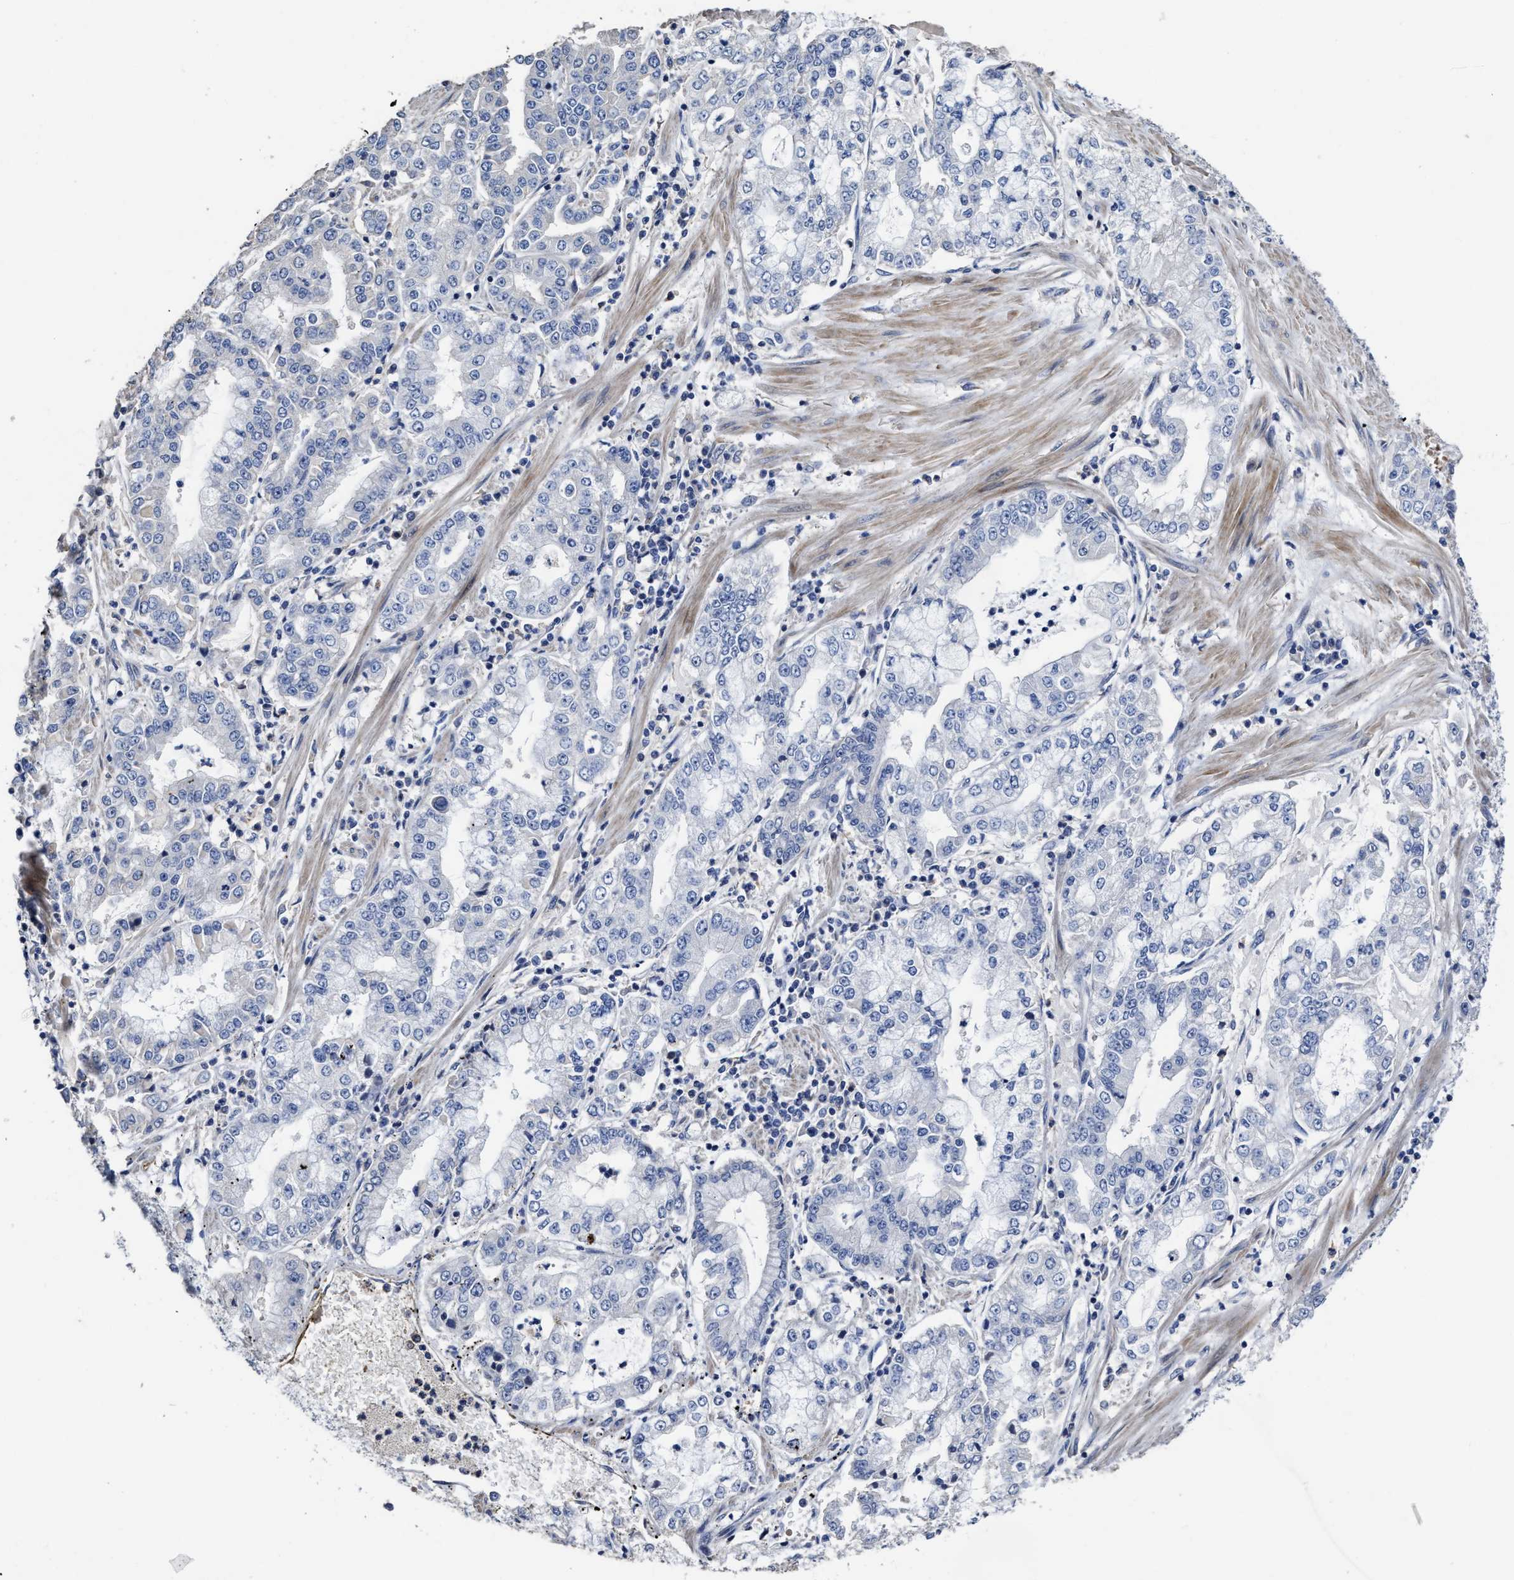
{"staining": {"intensity": "negative", "quantity": "none", "location": "none"}, "tissue": "stomach cancer", "cell_type": "Tumor cells", "image_type": "cancer", "snomed": [{"axis": "morphology", "description": "Adenocarcinoma, NOS"}, {"axis": "topography", "description": "Stomach"}], "caption": "DAB immunohistochemical staining of stomach cancer demonstrates no significant expression in tumor cells. (Brightfield microscopy of DAB (3,3'-diaminobenzidine) immunohistochemistry (IHC) at high magnification).", "gene": "ZFAT", "patient": {"sex": "male", "age": 76}}